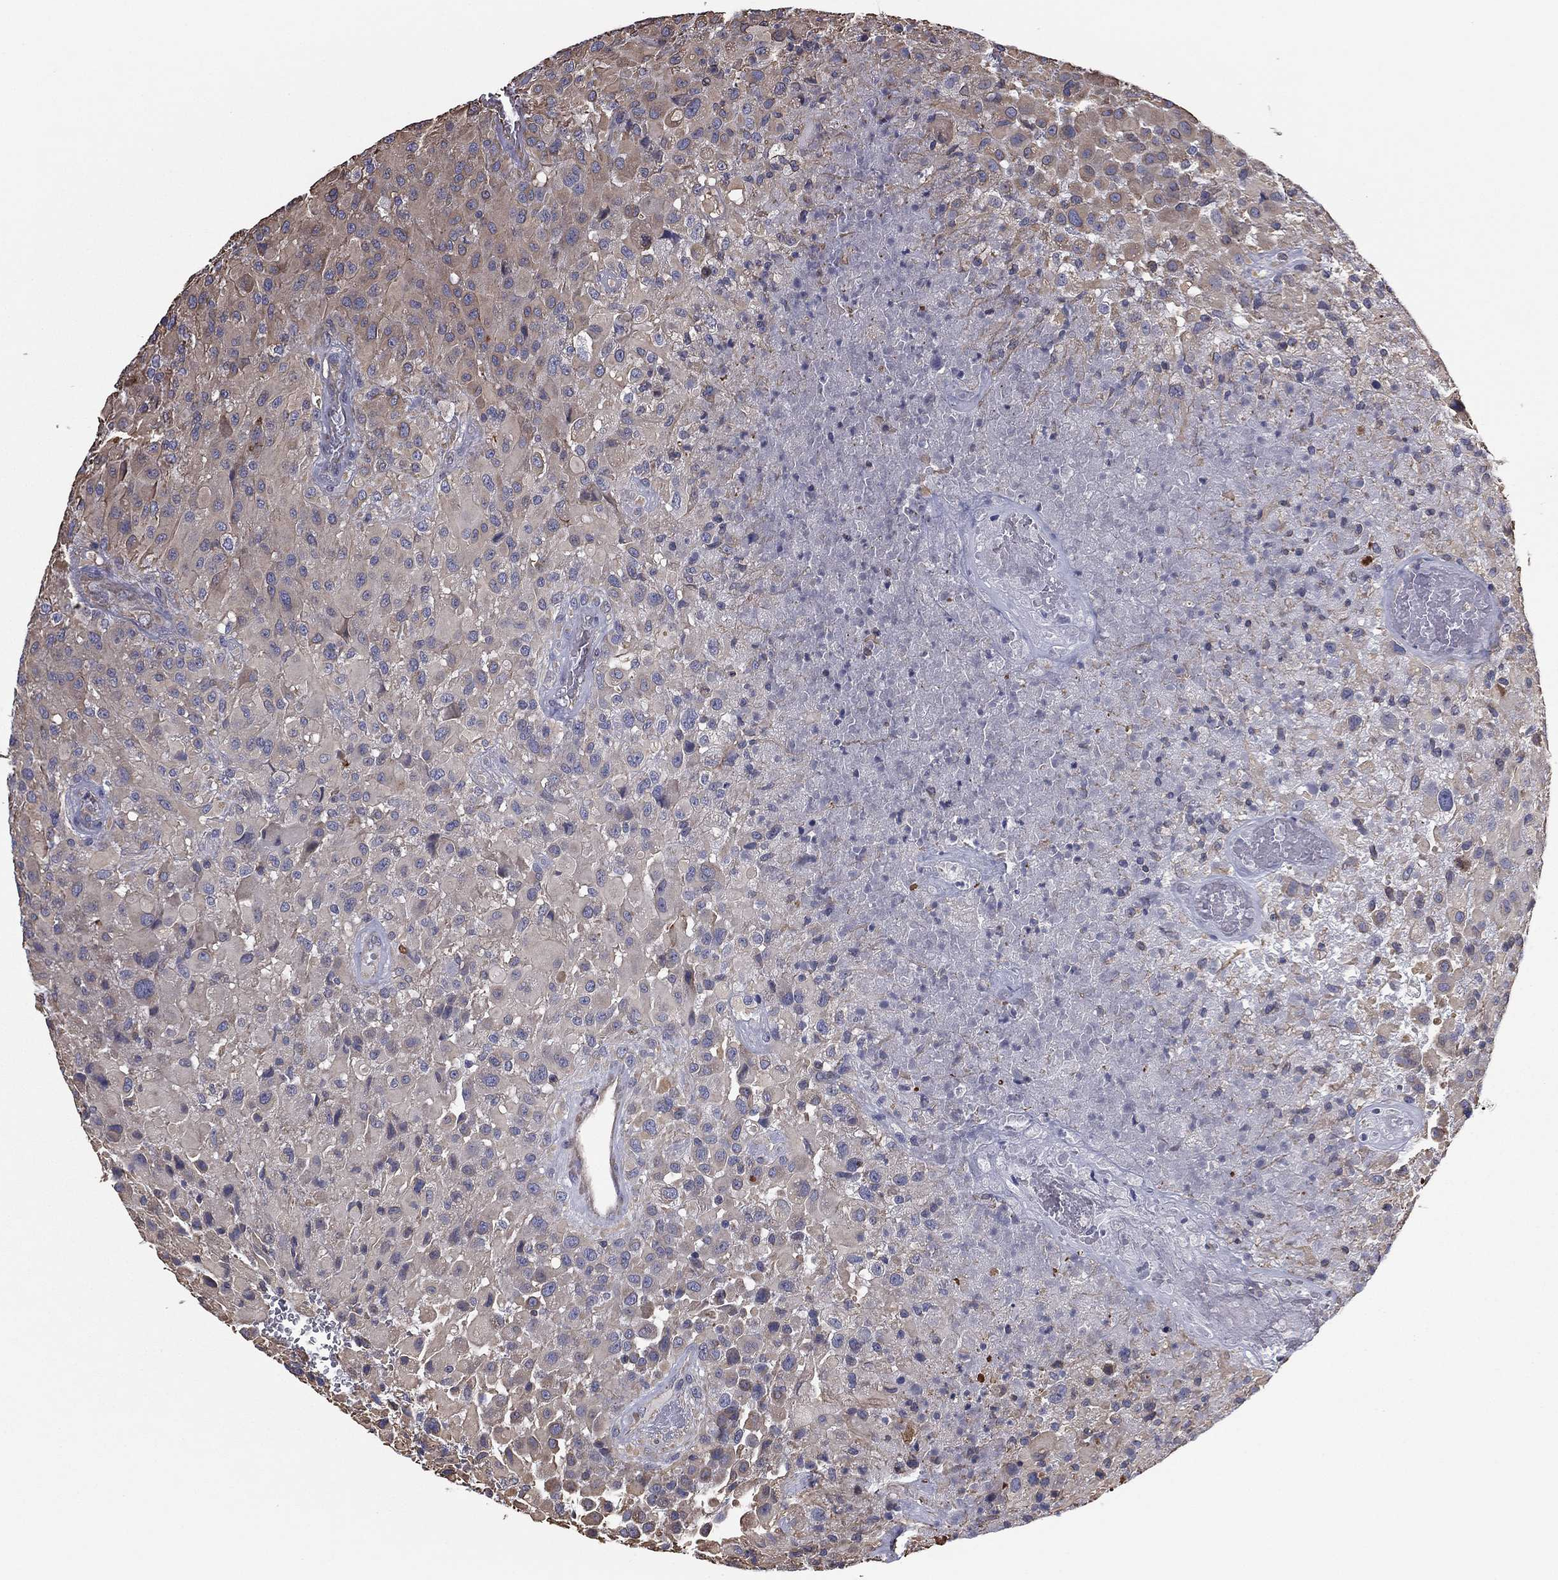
{"staining": {"intensity": "moderate", "quantity": "<25%", "location": "cytoplasmic/membranous"}, "tissue": "glioma", "cell_type": "Tumor cells", "image_type": "cancer", "snomed": [{"axis": "morphology", "description": "Glioma, malignant, High grade"}, {"axis": "topography", "description": "Cerebral cortex"}], "caption": "Immunohistochemistry (IHC) histopathology image of neoplastic tissue: malignant high-grade glioma stained using immunohistochemistry (IHC) exhibits low levels of moderate protein expression localized specifically in the cytoplasmic/membranous of tumor cells, appearing as a cytoplasmic/membranous brown color.", "gene": "SCUBE1", "patient": {"sex": "male", "age": 35}}